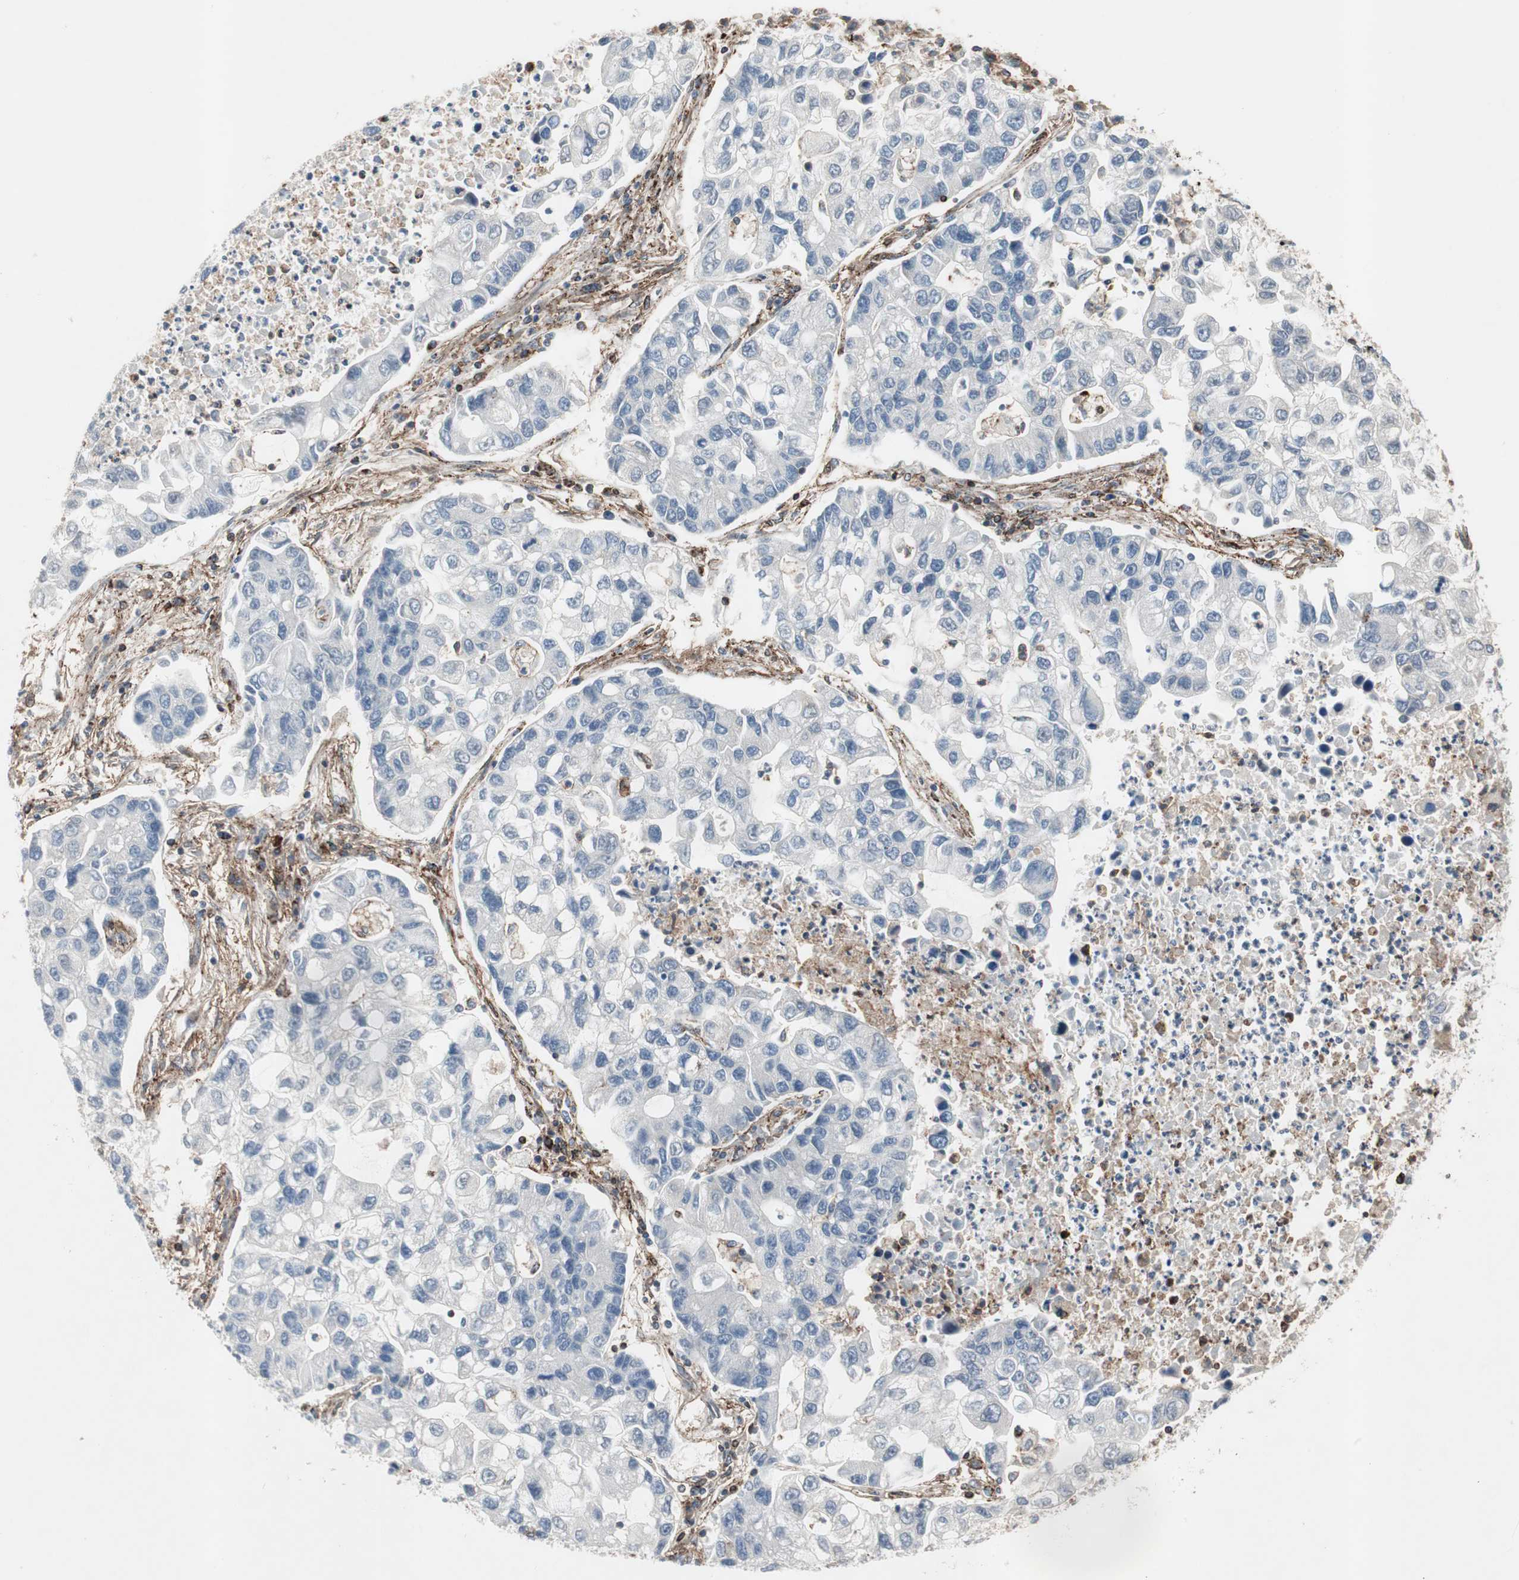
{"staining": {"intensity": "negative", "quantity": "none", "location": "none"}, "tissue": "lung cancer", "cell_type": "Tumor cells", "image_type": "cancer", "snomed": [{"axis": "morphology", "description": "Adenocarcinoma, NOS"}, {"axis": "topography", "description": "Lung"}], "caption": "Tumor cells show no significant protein staining in lung adenocarcinoma.", "gene": "GRHL1", "patient": {"sex": "female", "age": 51}}